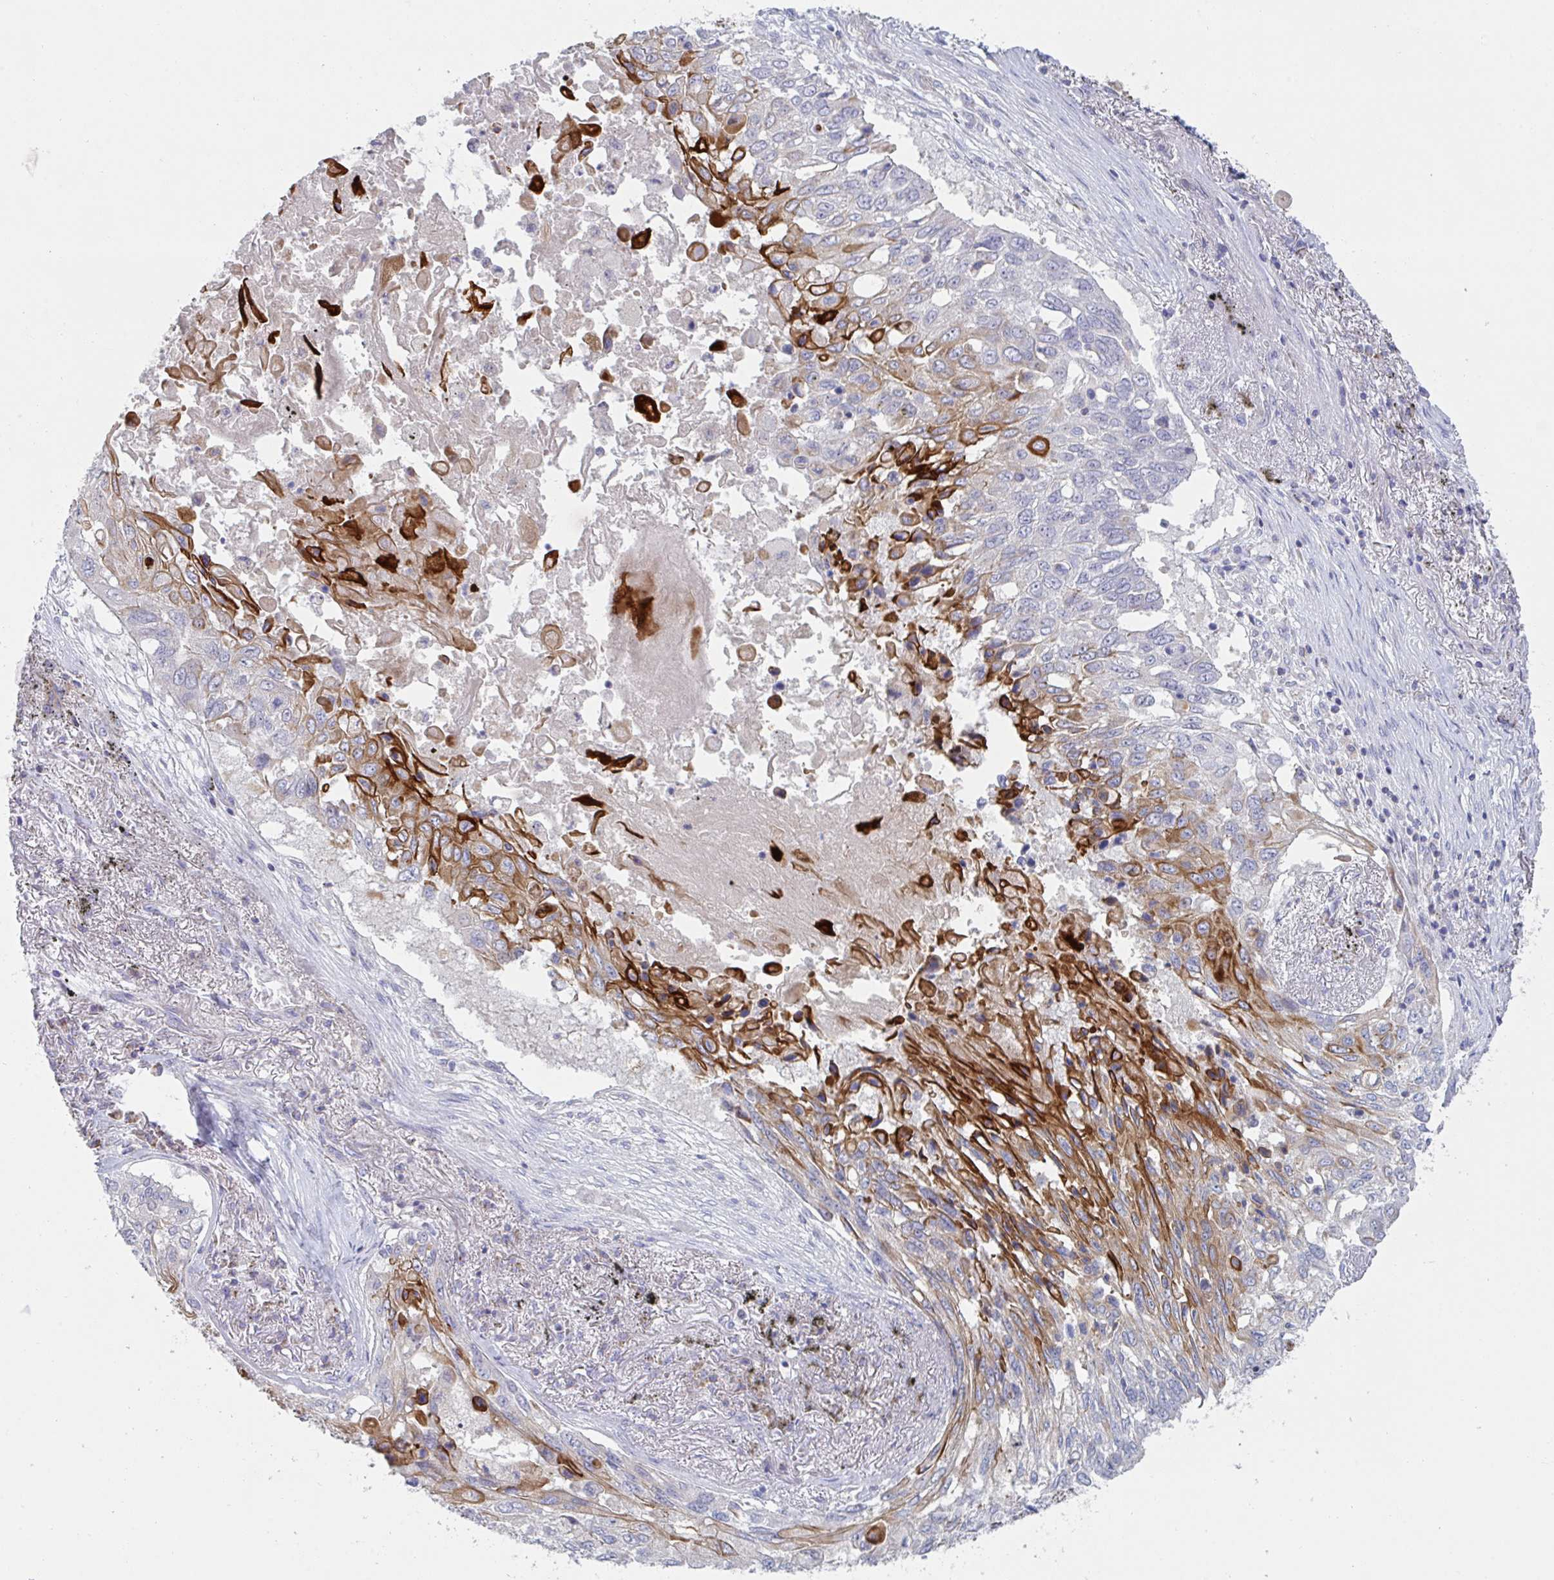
{"staining": {"intensity": "strong", "quantity": "<25%", "location": "cytoplasmic/membranous"}, "tissue": "lung cancer", "cell_type": "Tumor cells", "image_type": "cancer", "snomed": [{"axis": "morphology", "description": "Squamous cell carcinoma, NOS"}, {"axis": "topography", "description": "Lung"}], "caption": "There is medium levels of strong cytoplasmic/membranous staining in tumor cells of lung squamous cell carcinoma, as demonstrated by immunohistochemical staining (brown color).", "gene": "NDUFA7", "patient": {"sex": "male", "age": 75}}